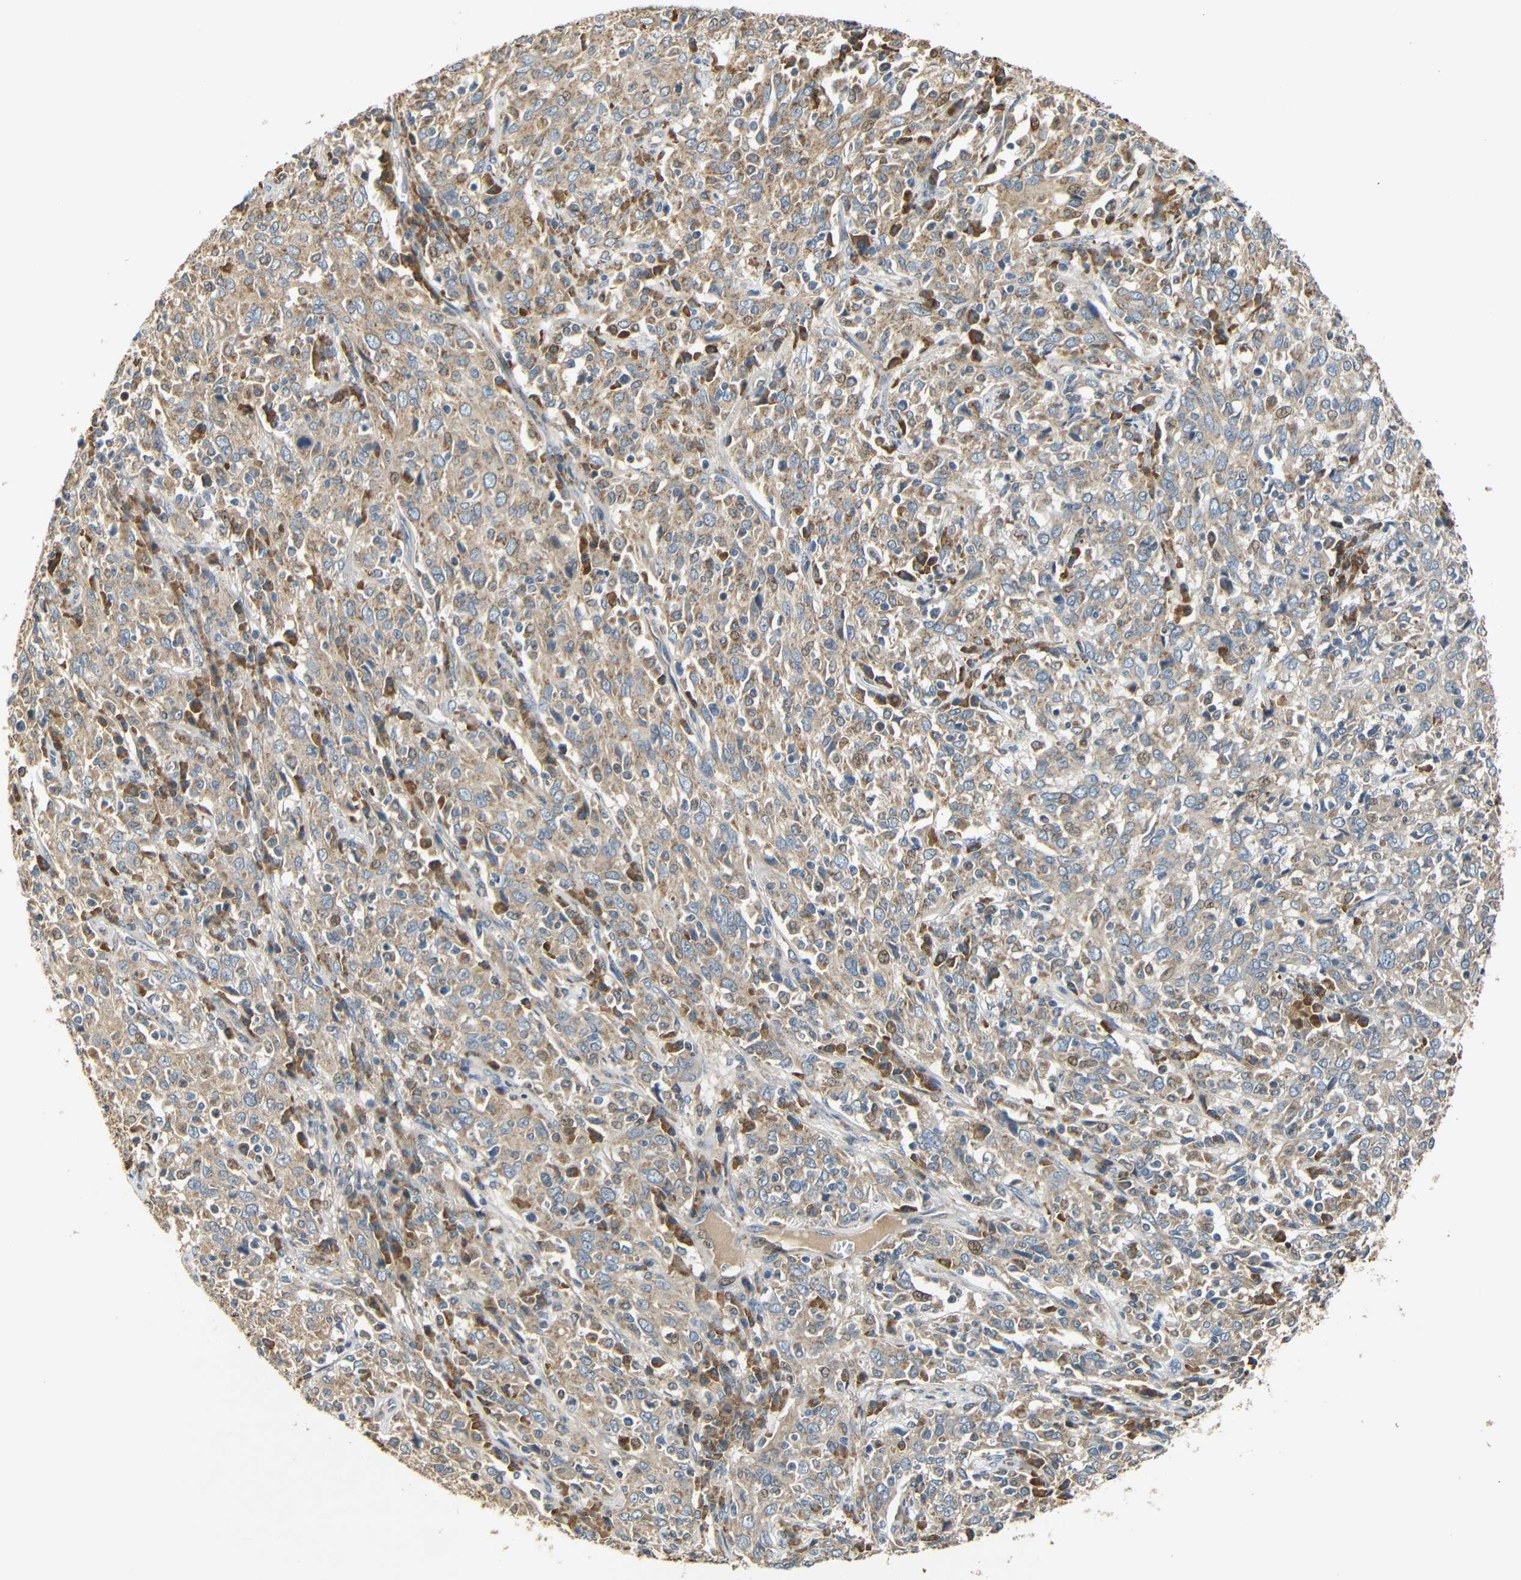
{"staining": {"intensity": "moderate", "quantity": ">75%", "location": "cytoplasmic/membranous"}, "tissue": "cervical cancer", "cell_type": "Tumor cells", "image_type": "cancer", "snomed": [{"axis": "morphology", "description": "Squamous cell carcinoma, NOS"}, {"axis": "topography", "description": "Cervix"}], "caption": "IHC micrograph of squamous cell carcinoma (cervical) stained for a protein (brown), which shows medium levels of moderate cytoplasmic/membranous staining in approximately >75% of tumor cells.", "gene": "KAZALD1", "patient": {"sex": "female", "age": 46}}